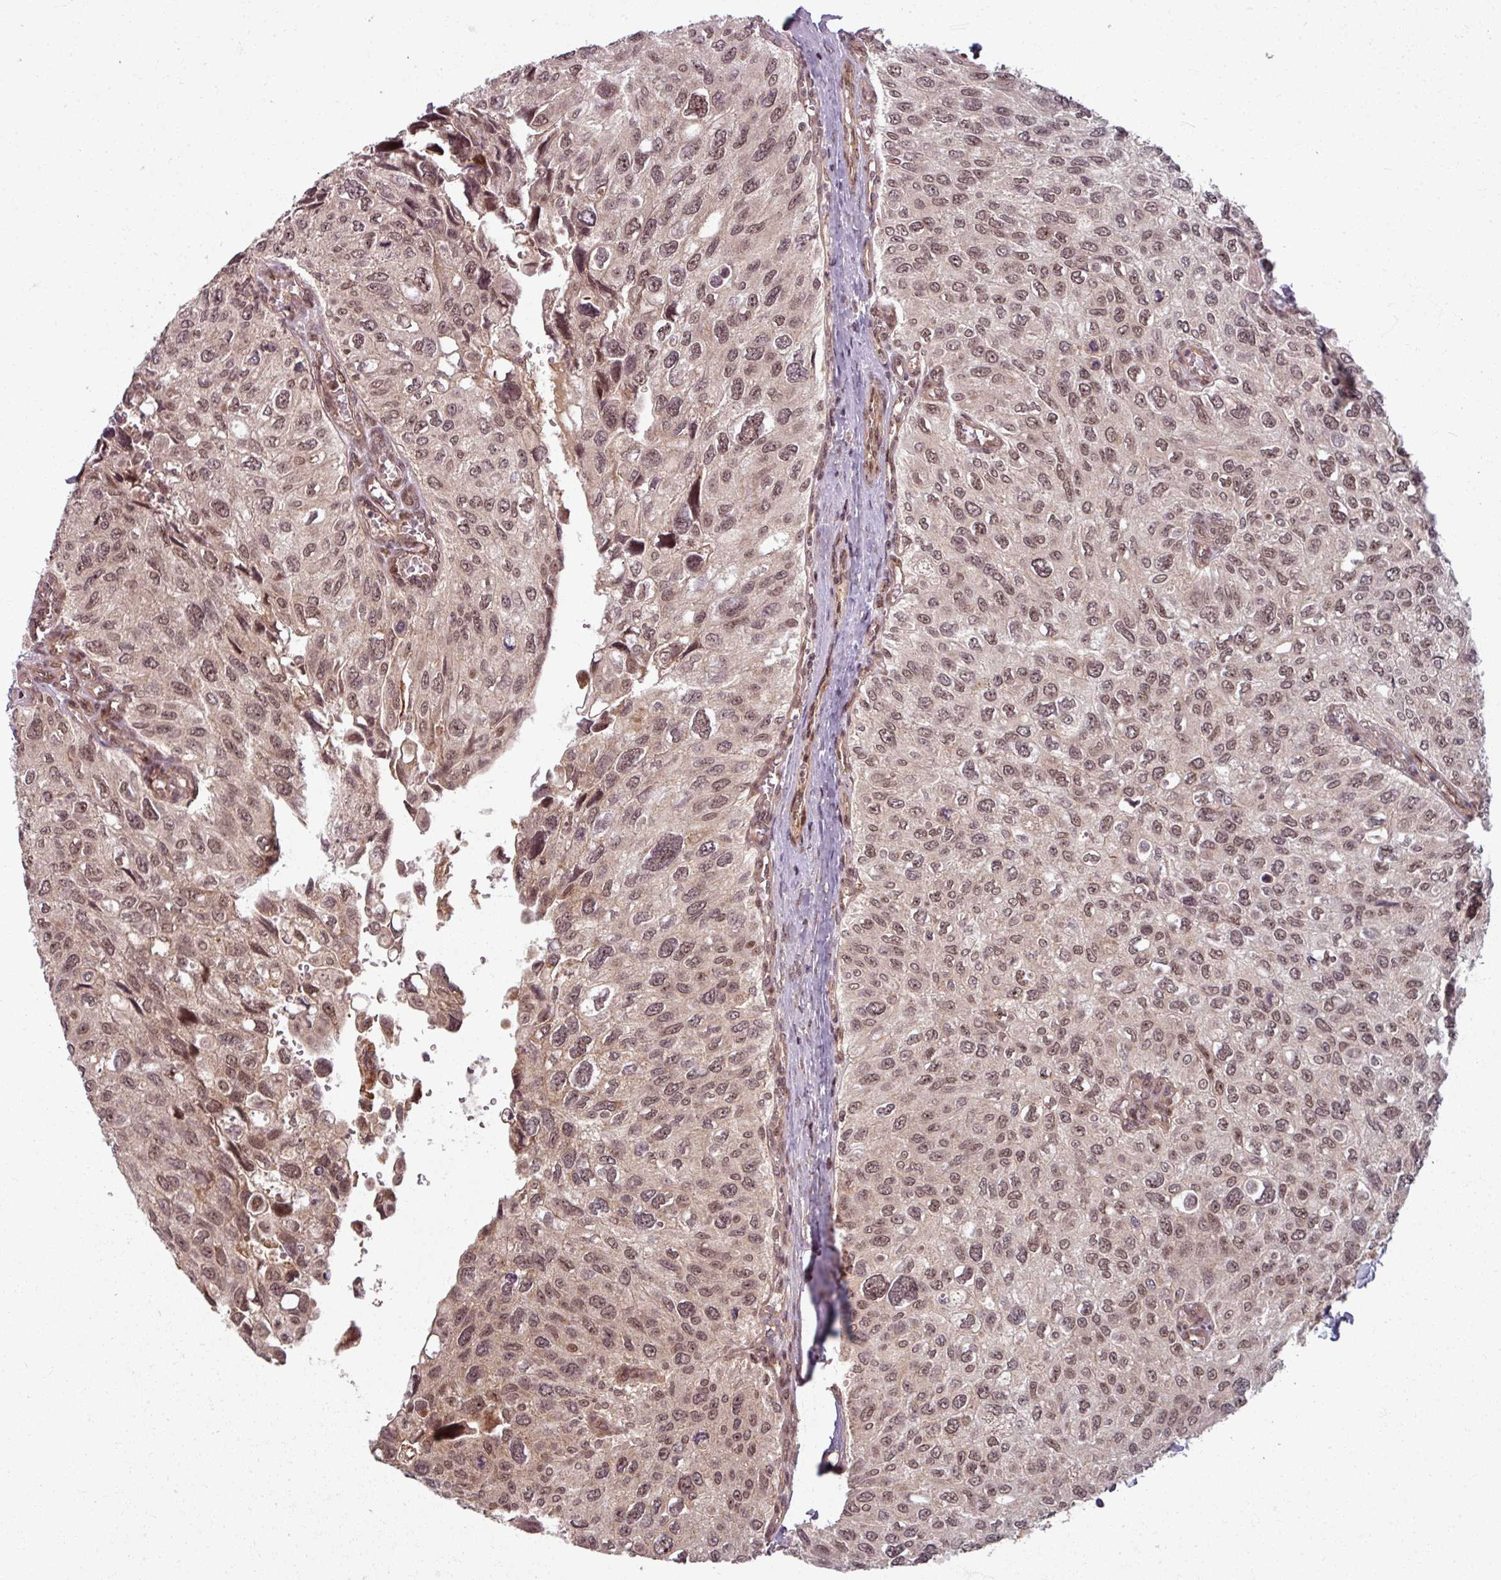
{"staining": {"intensity": "moderate", "quantity": ">75%", "location": "nuclear"}, "tissue": "urothelial cancer", "cell_type": "Tumor cells", "image_type": "cancer", "snomed": [{"axis": "morphology", "description": "Urothelial carcinoma, NOS"}, {"axis": "topography", "description": "Urinary bladder"}], "caption": "Protein expression analysis of transitional cell carcinoma reveals moderate nuclear positivity in about >75% of tumor cells.", "gene": "SWI5", "patient": {"sex": "male", "age": 80}}